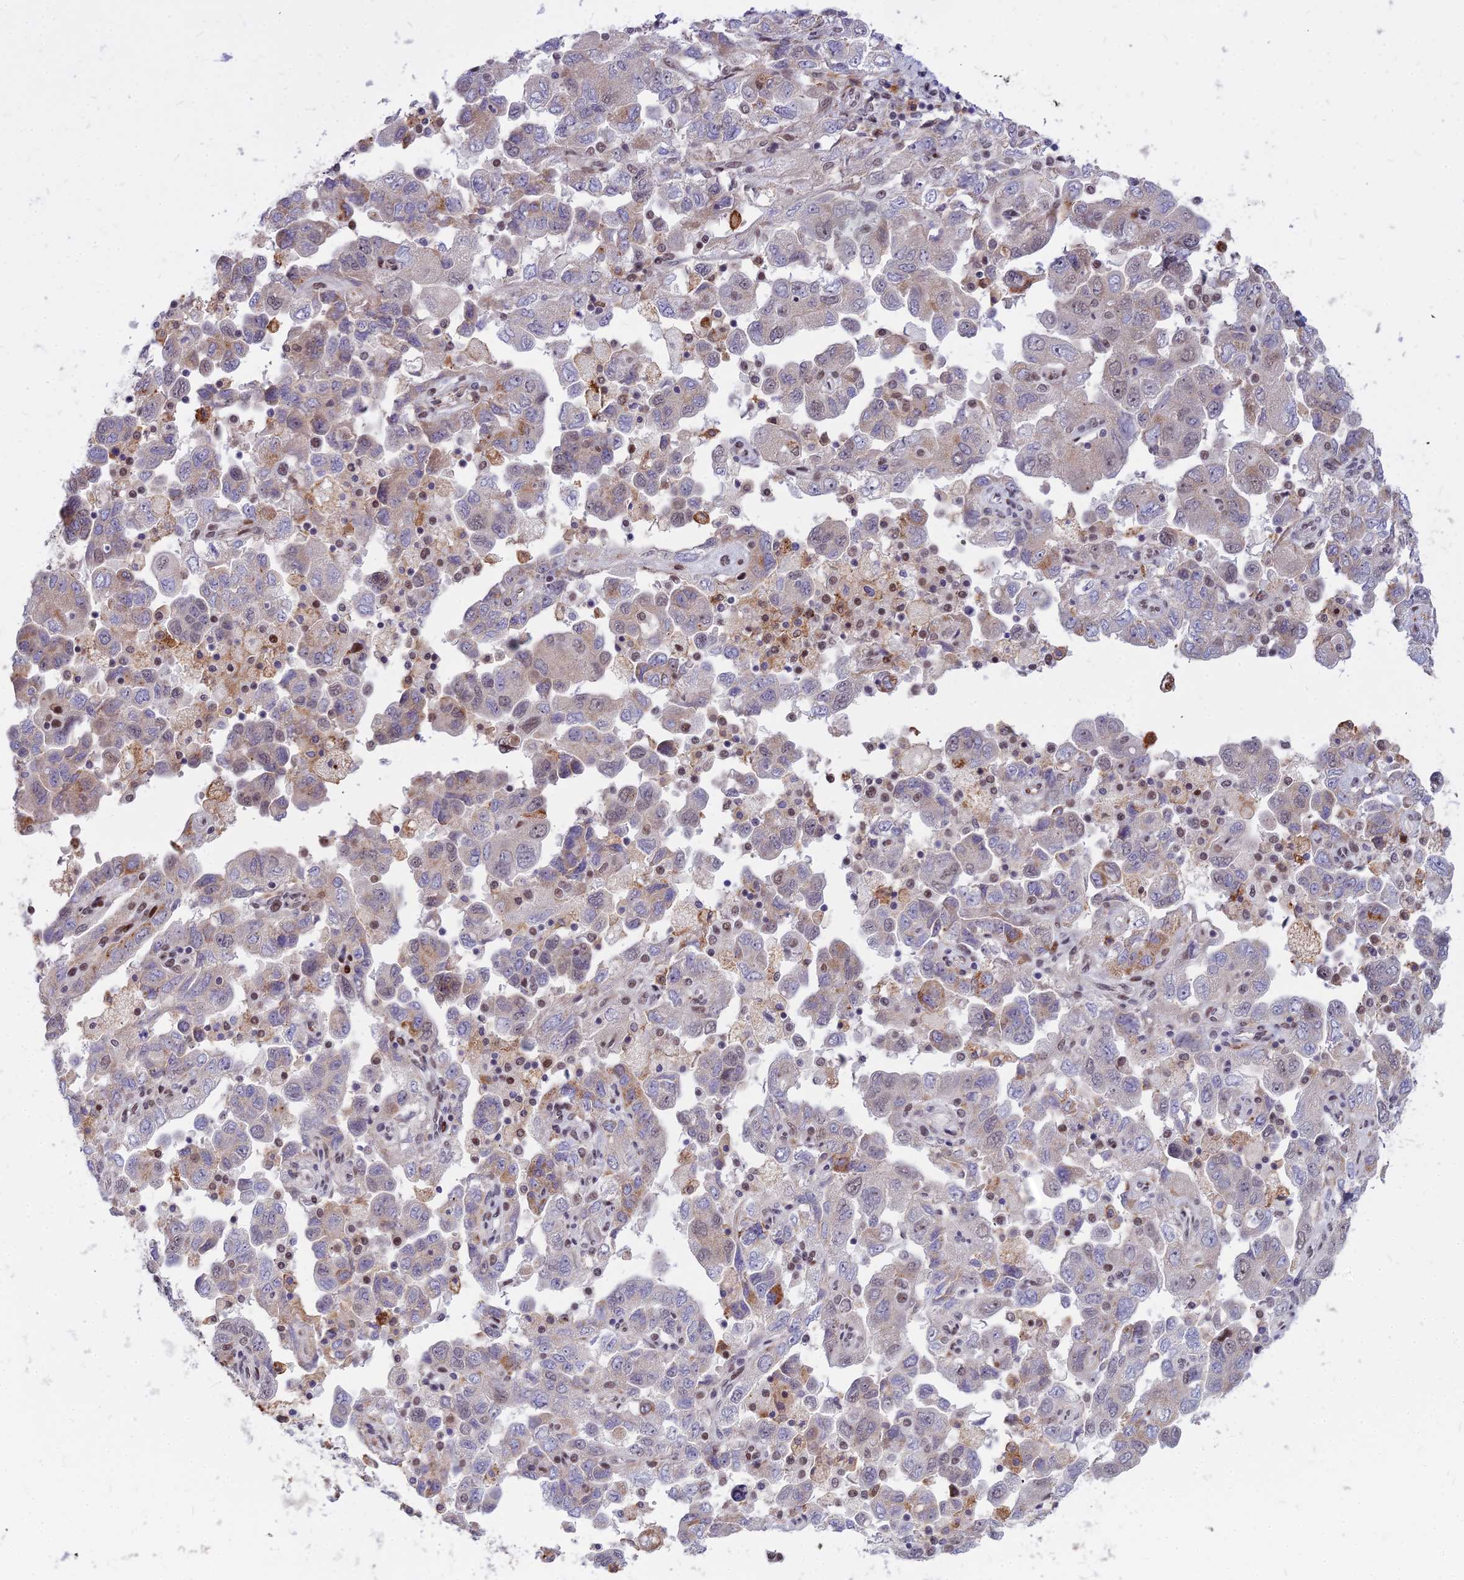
{"staining": {"intensity": "weak", "quantity": "<25%", "location": "cytoplasmic/membranous,nuclear"}, "tissue": "ovarian cancer", "cell_type": "Tumor cells", "image_type": "cancer", "snomed": [{"axis": "morphology", "description": "Carcinoma, NOS"}, {"axis": "morphology", "description": "Cystadenocarcinoma, serous, NOS"}, {"axis": "topography", "description": "Ovary"}], "caption": "Immunohistochemistry photomicrograph of neoplastic tissue: human ovarian cancer stained with DAB reveals no significant protein staining in tumor cells.", "gene": "ALG10", "patient": {"sex": "female", "age": 69}}